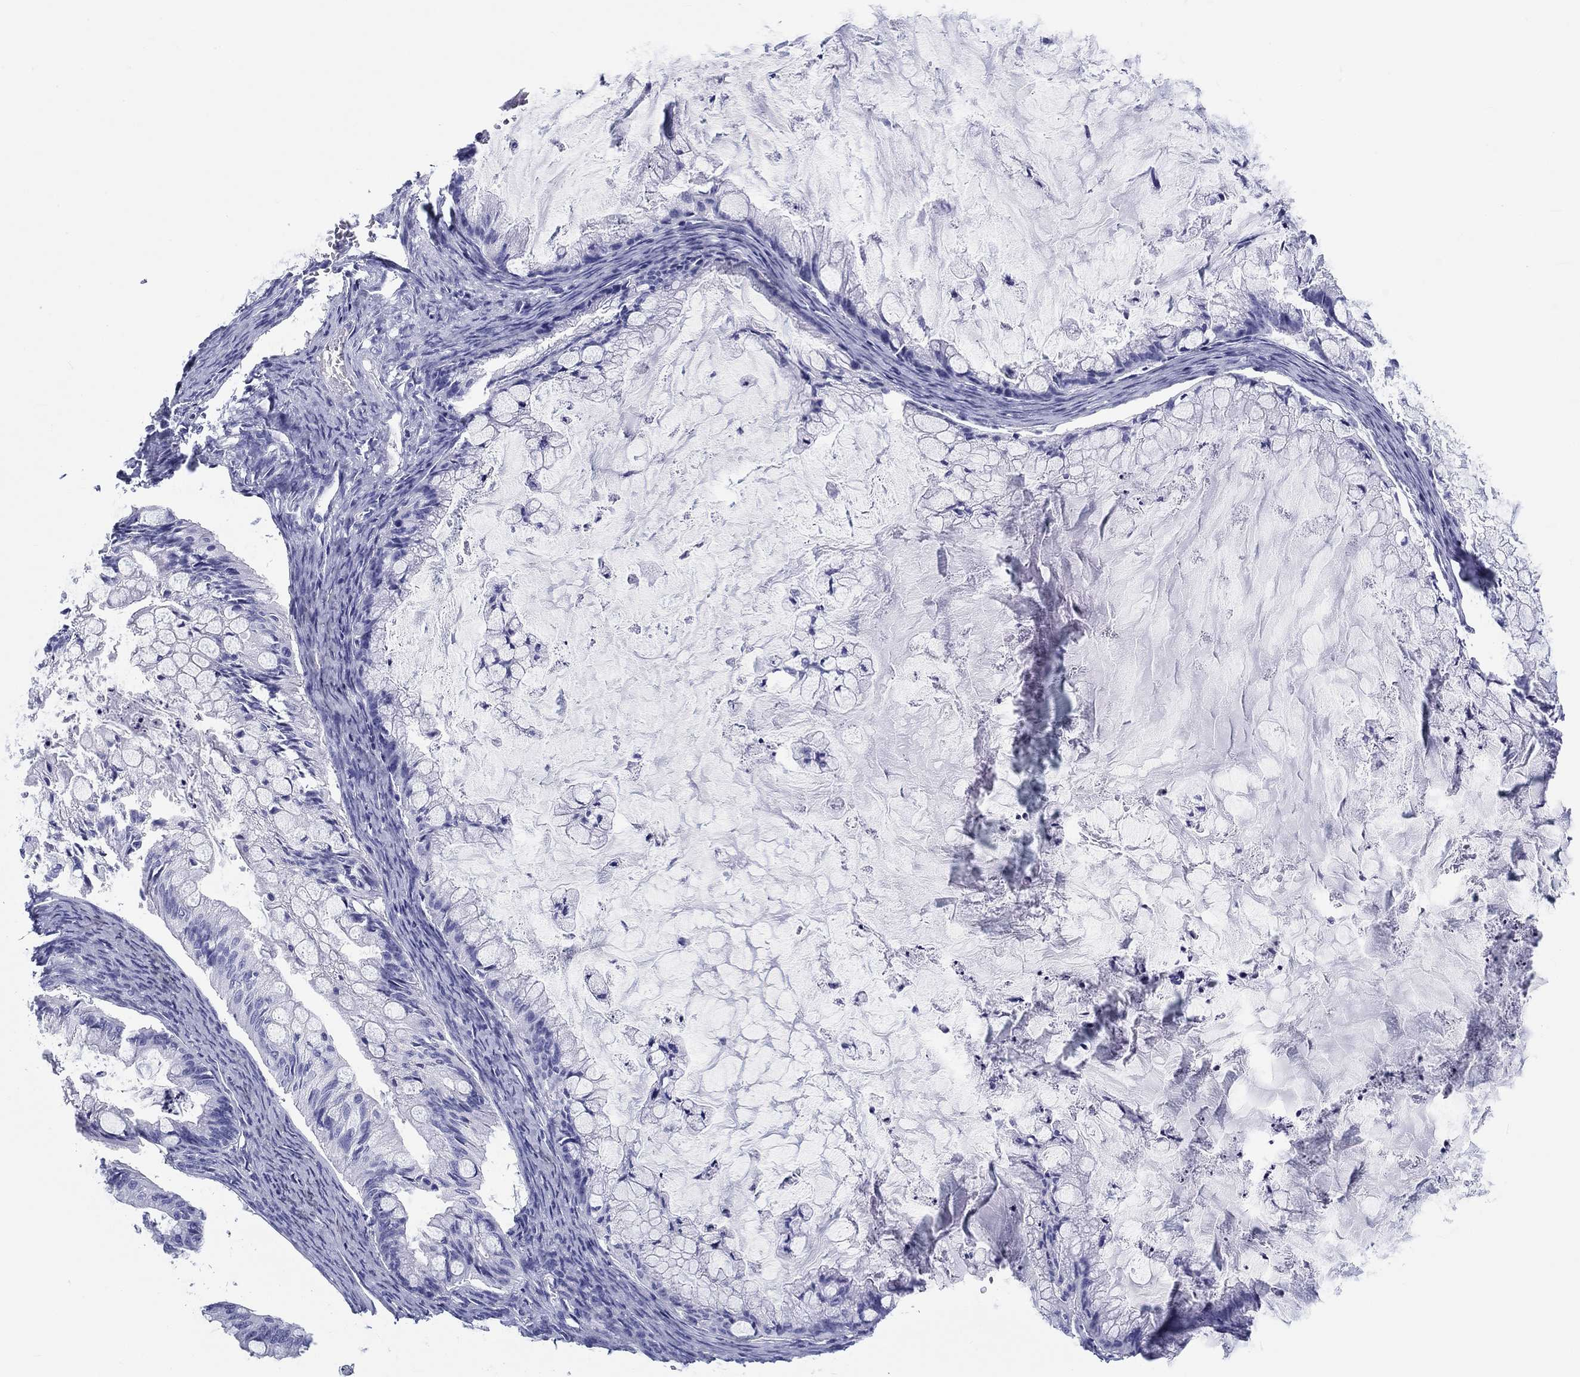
{"staining": {"intensity": "negative", "quantity": "none", "location": "none"}, "tissue": "ovarian cancer", "cell_type": "Tumor cells", "image_type": "cancer", "snomed": [{"axis": "morphology", "description": "Cystadenocarcinoma, mucinous, NOS"}, {"axis": "topography", "description": "Ovary"}], "caption": "Mucinous cystadenocarcinoma (ovarian) was stained to show a protein in brown. There is no significant staining in tumor cells. (DAB (3,3'-diaminobenzidine) immunohistochemistry with hematoxylin counter stain).", "gene": "H1-1", "patient": {"sex": "female", "age": 57}}